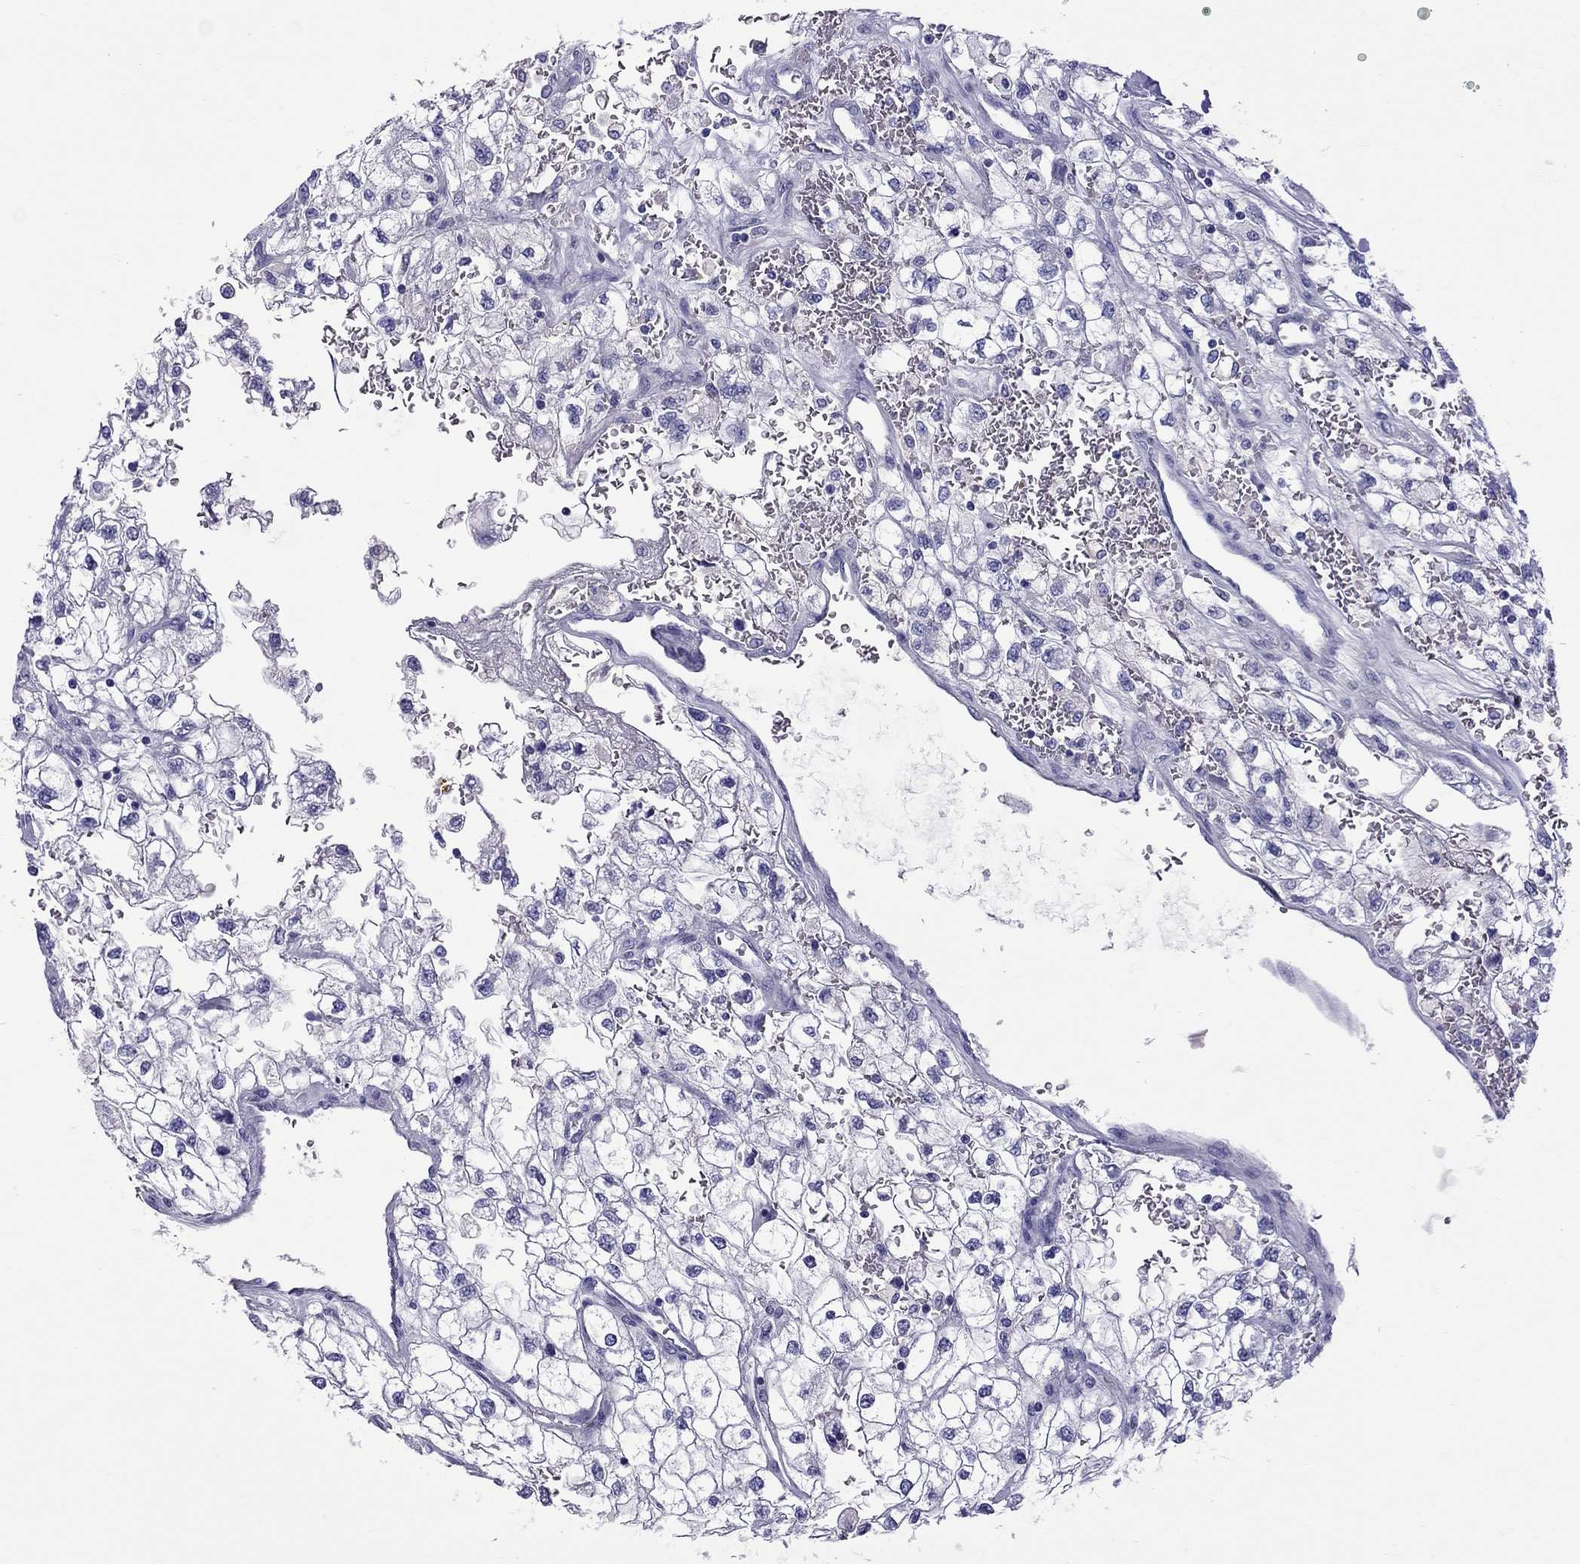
{"staining": {"intensity": "negative", "quantity": "none", "location": "none"}, "tissue": "renal cancer", "cell_type": "Tumor cells", "image_type": "cancer", "snomed": [{"axis": "morphology", "description": "Adenocarcinoma, NOS"}, {"axis": "topography", "description": "Kidney"}], "caption": "The micrograph exhibits no staining of tumor cells in renal cancer (adenocarcinoma).", "gene": "SCART1", "patient": {"sex": "male", "age": 59}}